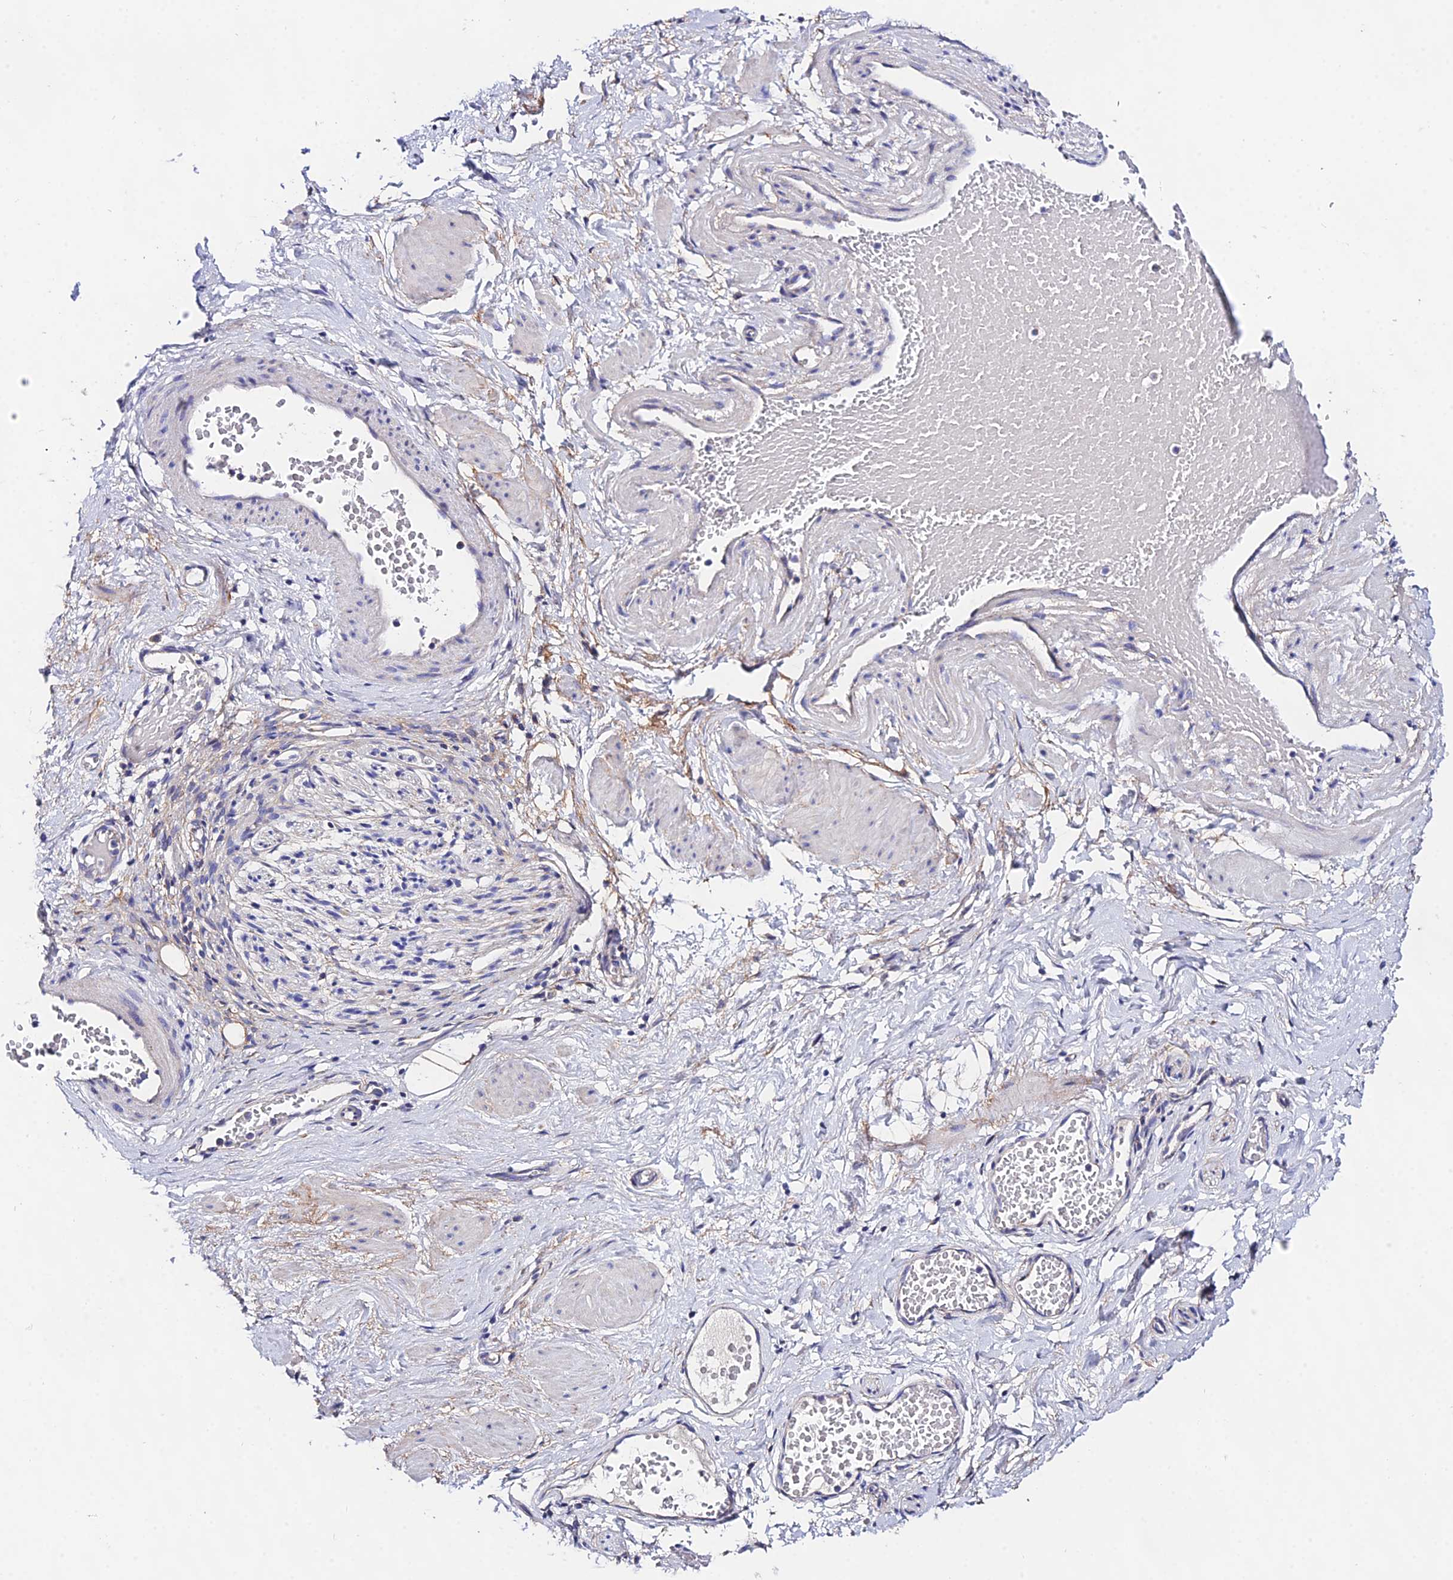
{"staining": {"intensity": "moderate", "quantity": "<25%", "location": "cytoplasmic/membranous"}, "tissue": "adipose tissue", "cell_type": "Adipocytes", "image_type": "normal", "snomed": [{"axis": "morphology", "description": "Normal tissue, NOS"}, {"axis": "topography", "description": "Soft tissue"}, {"axis": "topography", "description": "Vascular tissue"}], "caption": "Adipocytes demonstrate low levels of moderate cytoplasmic/membranous positivity in about <25% of cells in unremarkable adipose tissue.", "gene": "PPP2R2A", "patient": {"sex": "female", "age": 35}}